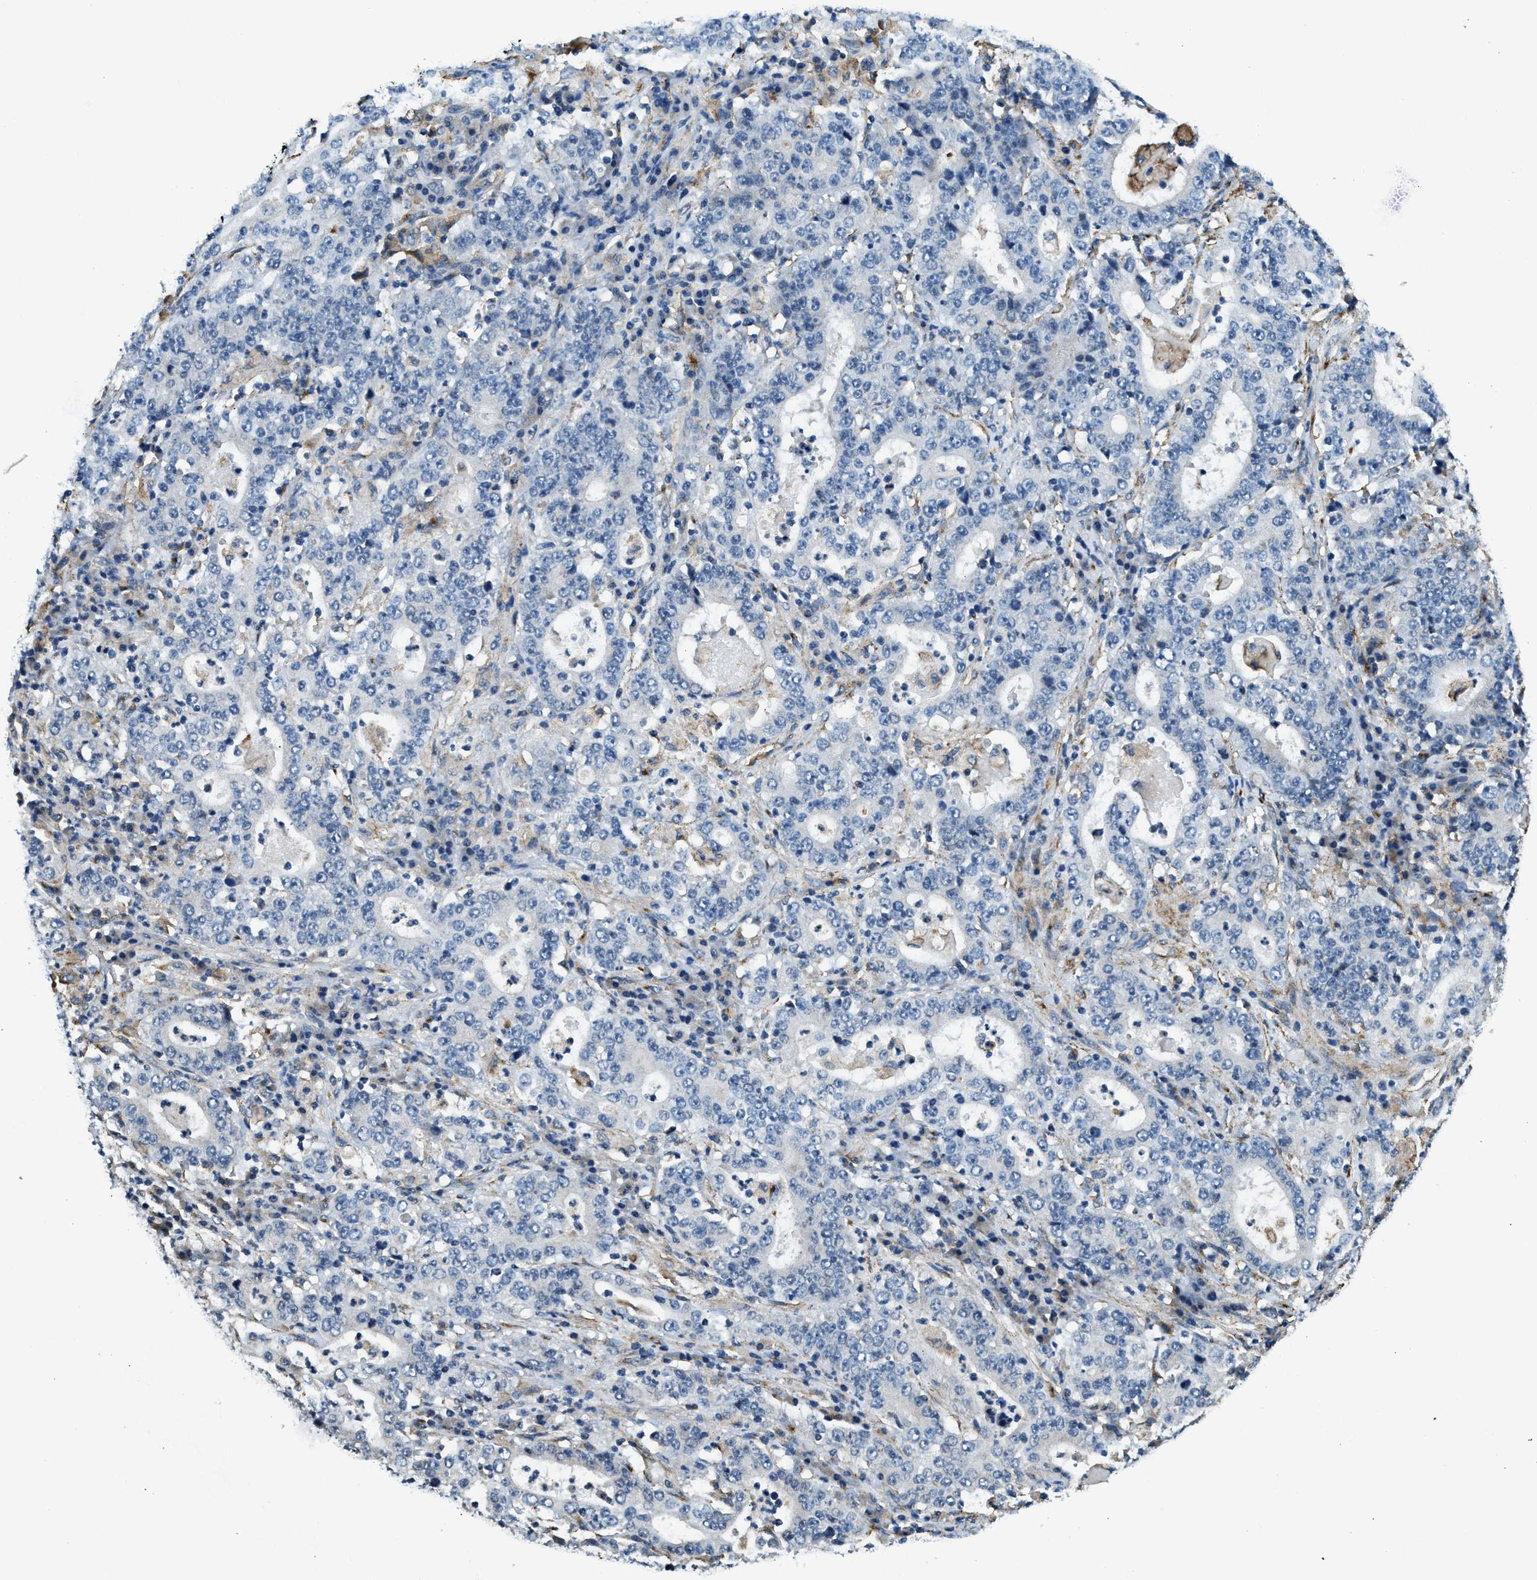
{"staining": {"intensity": "negative", "quantity": "none", "location": "none"}, "tissue": "stomach cancer", "cell_type": "Tumor cells", "image_type": "cancer", "snomed": [{"axis": "morphology", "description": "Normal tissue, NOS"}, {"axis": "morphology", "description": "Adenocarcinoma, NOS"}, {"axis": "topography", "description": "Stomach, upper"}, {"axis": "topography", "description": "Stomach"}], "caption": "Tumor cells show no significant protein positivity in adenocarcinoma (stomach).", "gene": "LRP1", "patient": {"sex": "male", "age": 59}}